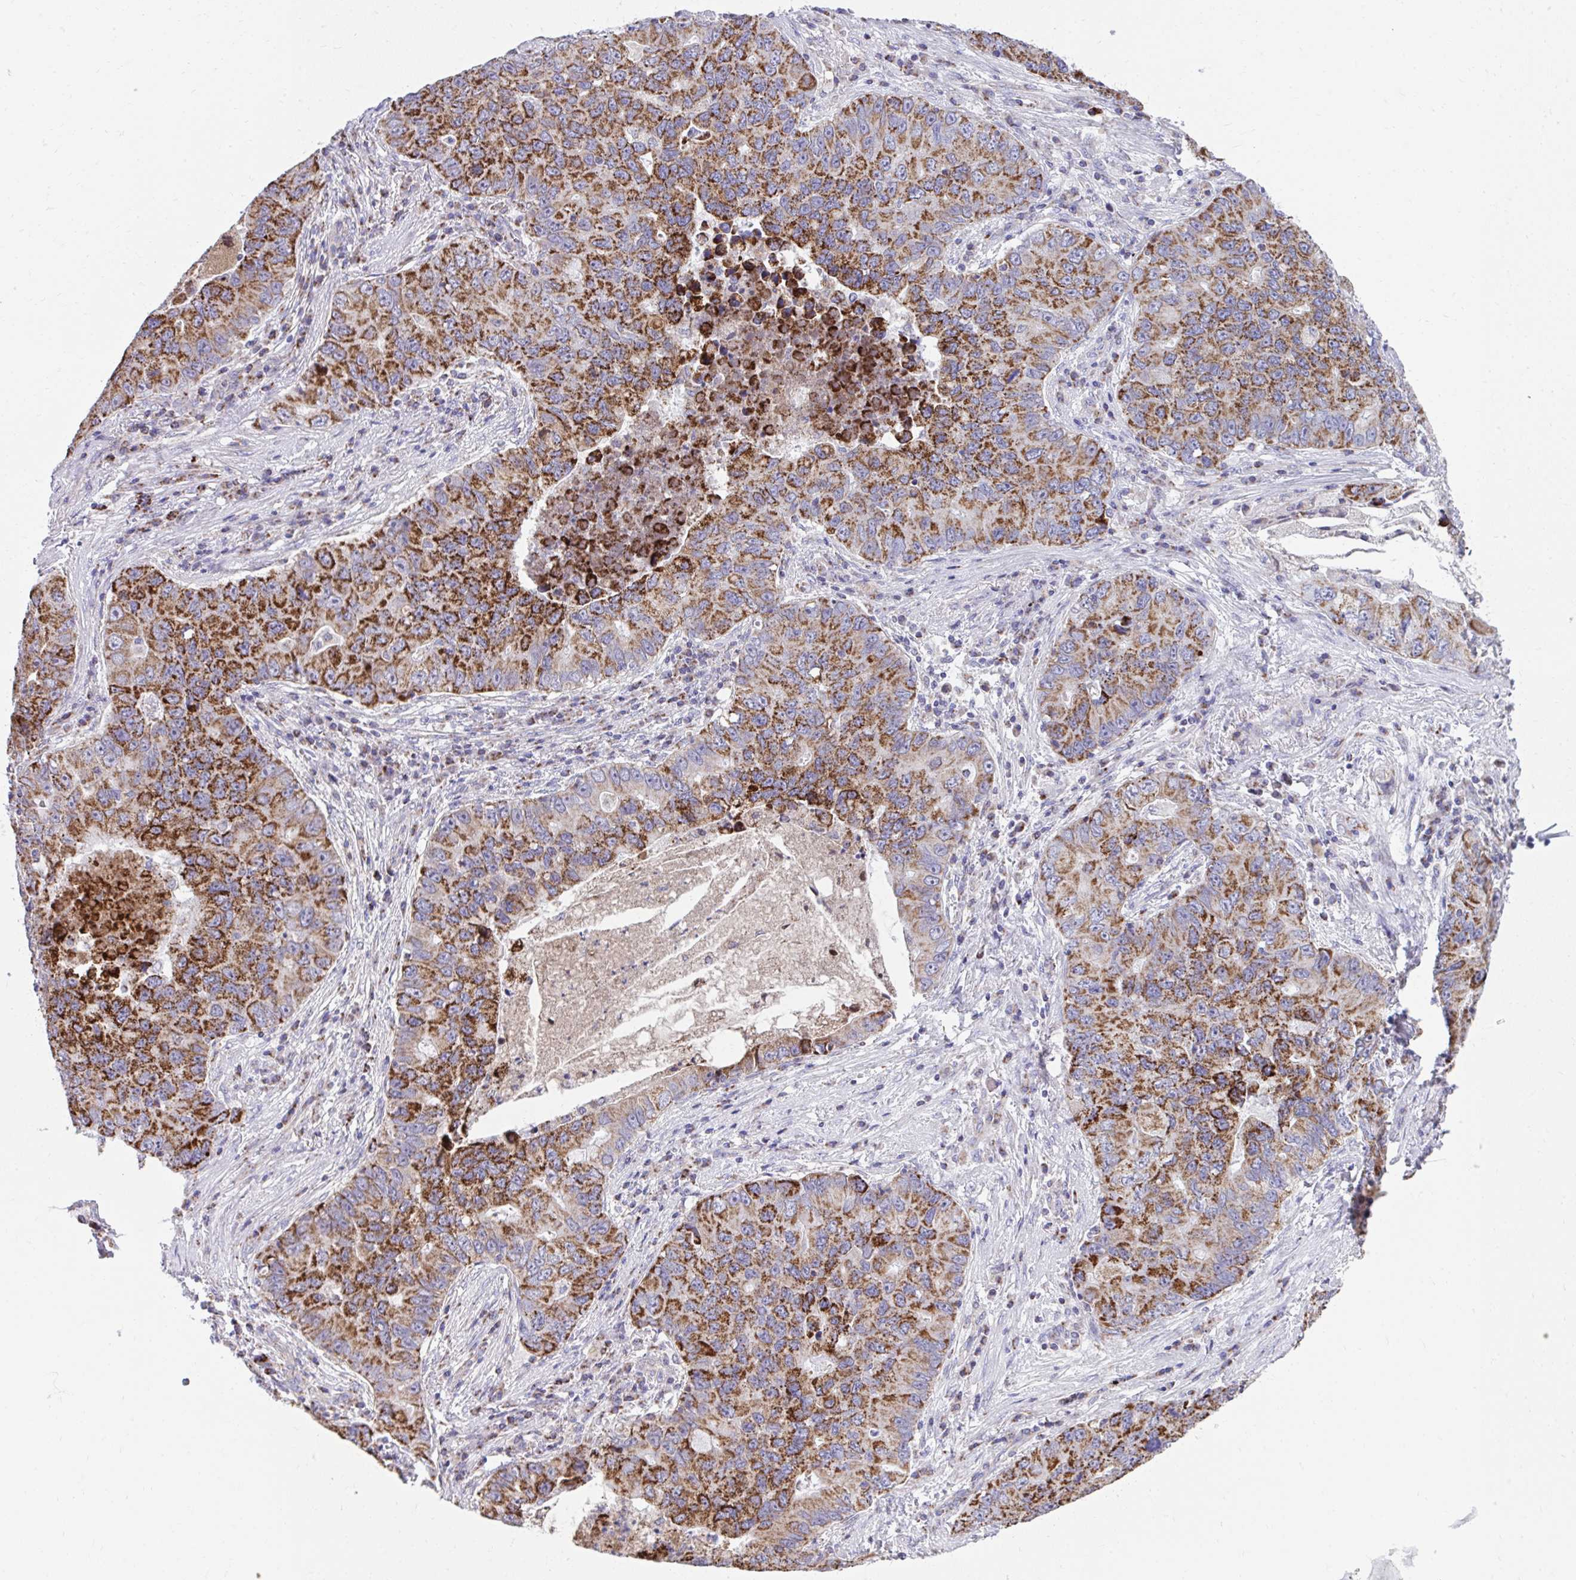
{"staining": {"intensity": "strong", "quantity": ">75%", "location": "cytoplasmic/membranous"}, "tissue": "lung cancer", "cell_type": "Tumor cells", "image_type": "cancer", "snomed": [{"axis": "morphology", "description": "Adenocarcinoma, NOS"}, {"axis": "morphology", "description": "Adenocarcinoma, metastatic, NOS"}, {"axis": "topography", "description": "Lymph node"}, {"axis": "topography", "description": "Lung"}], "caption": "Immunohistochemistry (IHC) staining of lung metastatic adenocarcinoma, which exhibits high levels of strong cytoplasmic/membranous expression in about >75% of tumor cells indicating strong cytoplasmic/membranous protein positivity. The staining was performed using DAB (3,3'-diaminobenzidine) (brown) for protein detection and nuclei were counterstained in hematoxylin (blue).", "gene": "PRRG3", "patient": {"sex": "female", "age": 54}}